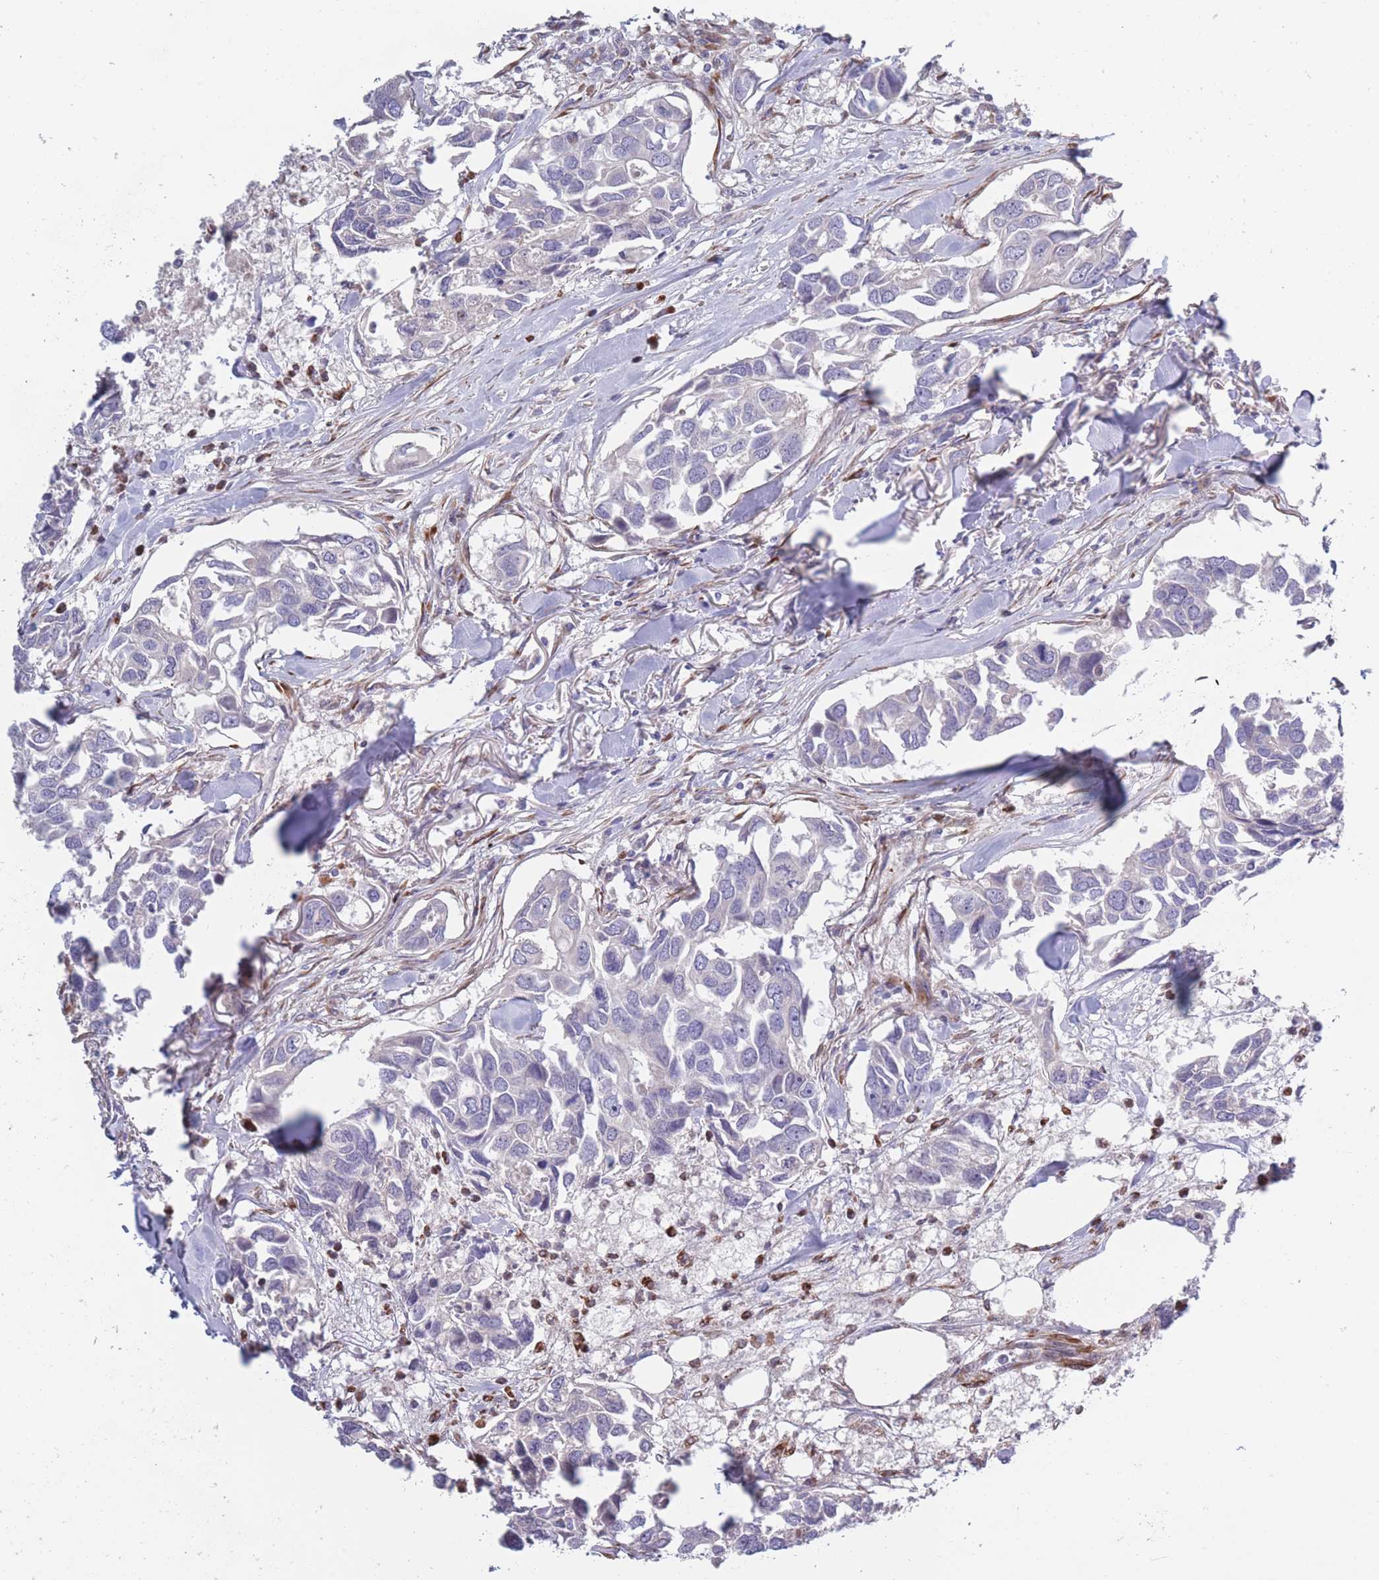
{"staining": {"intensity": "negative", "quantity": "none", "location": "none"}, "tissue": "breast cancer", "cell_type": "Tumor cells", "image_type": "cancer", "snomed": [{"axis": "morphology", "description": "Duct carcinoma"}, {"axis": "topography", "description": "Breast"}], "caption": "High power microscopy photomicrograph of an IHC micrograph of breast intraductal carcinoma, revealing no significant staining in tumor cells.", "gene": "CCNQ", "patient": {"sex": "female", "age": 83}}